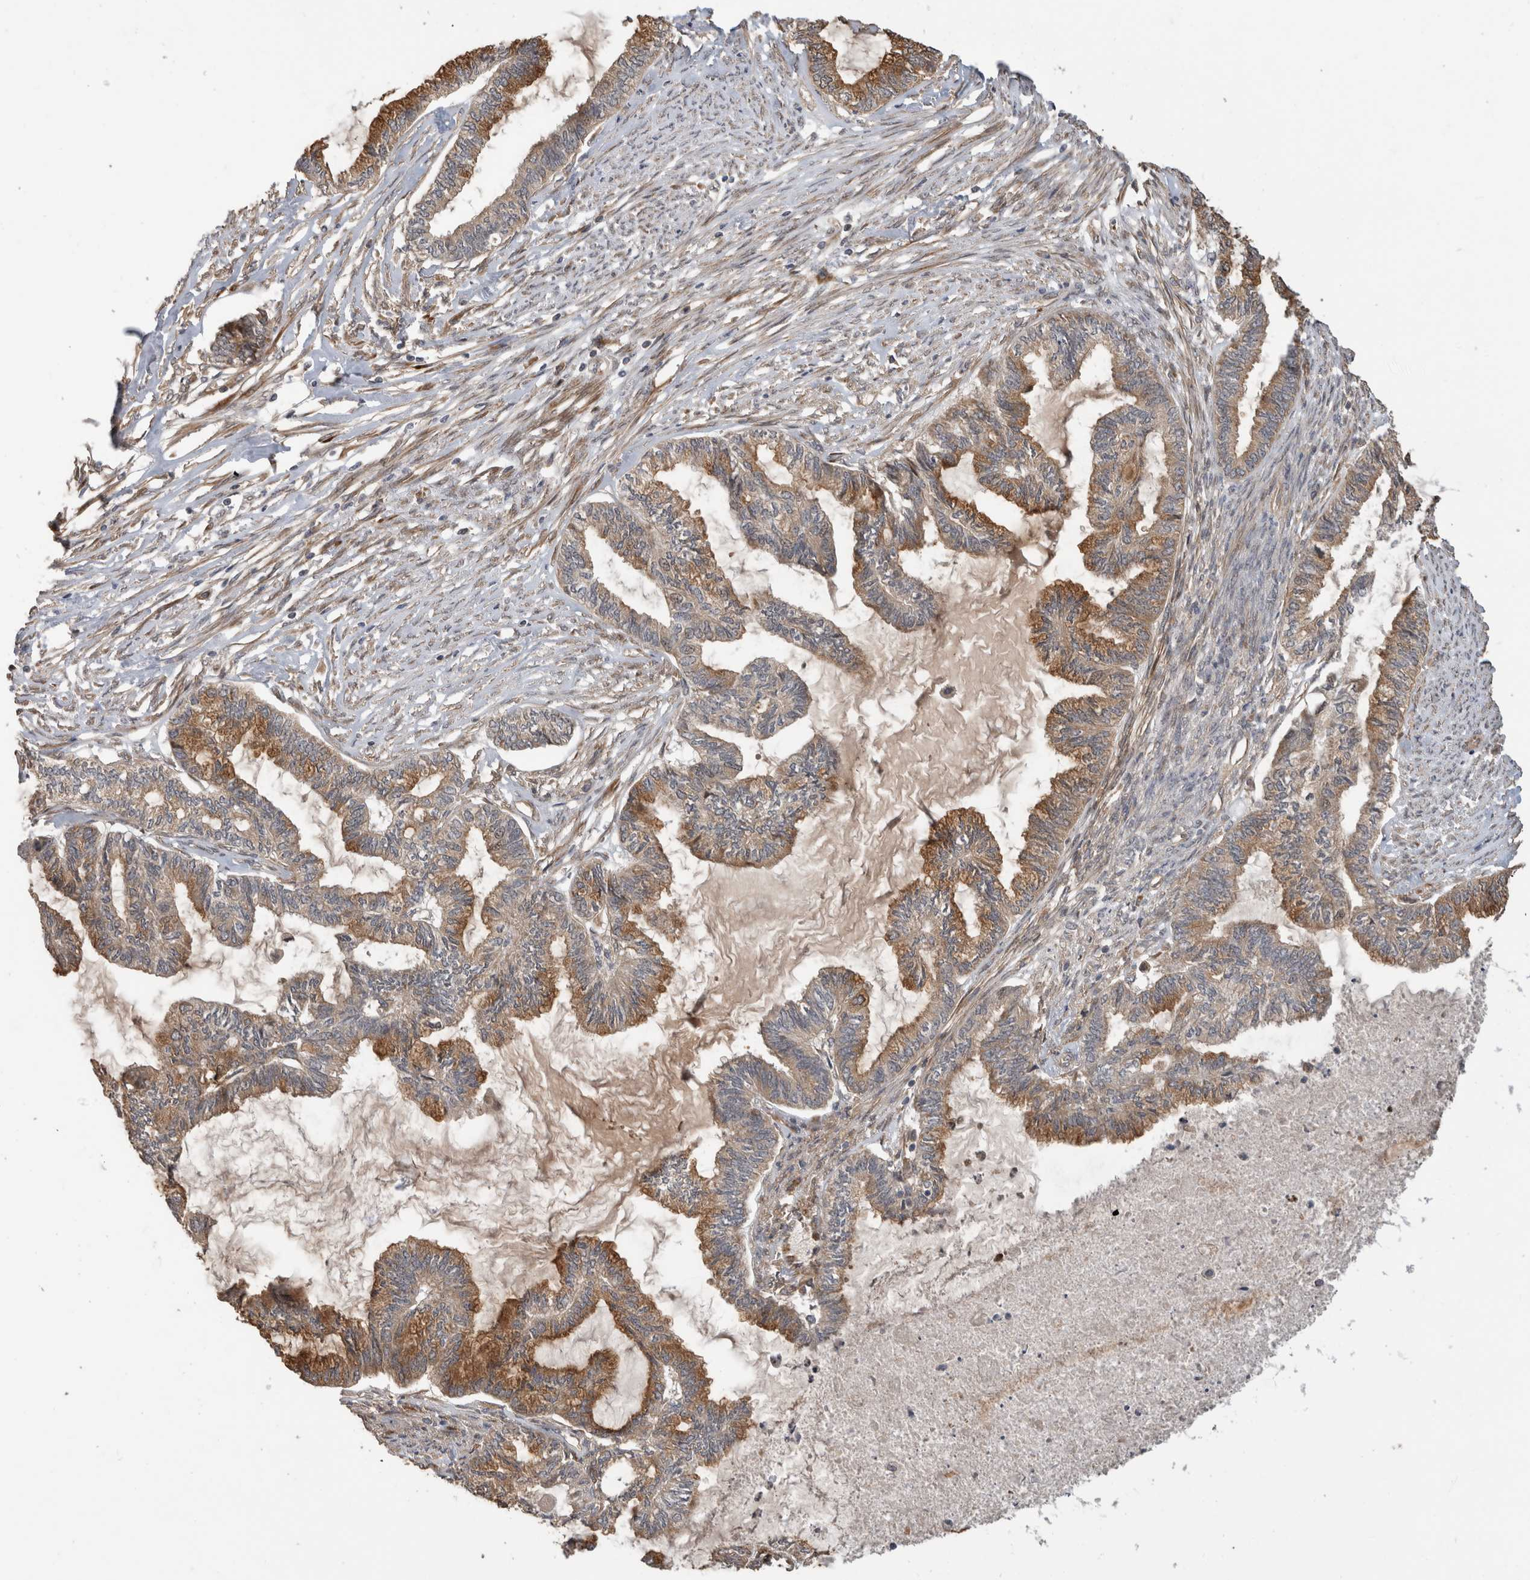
{"staining": {"intensity": "moderate", "quantity": ">75%", "location": "cytoplasmic/membranous"}, "tissue": "endometrial cancer", "cell_type": "Tumor cells", "image_type": "cancer", "snomed": [{"axis": "morphology", "description": "Adenocarcinoma, NOS"}, {"axis": "topography", "description": "Endometrium"}], "caption": "IHC photomicrograph of endometrial adenocarcinoma stained for a protein (brown), which reveals medium levels of moderate cytoplasmic/membranous staining in about >75% of tumor cells.", "gene": "PCDHB15", "patient": {"sex": "female", "age": 86}}